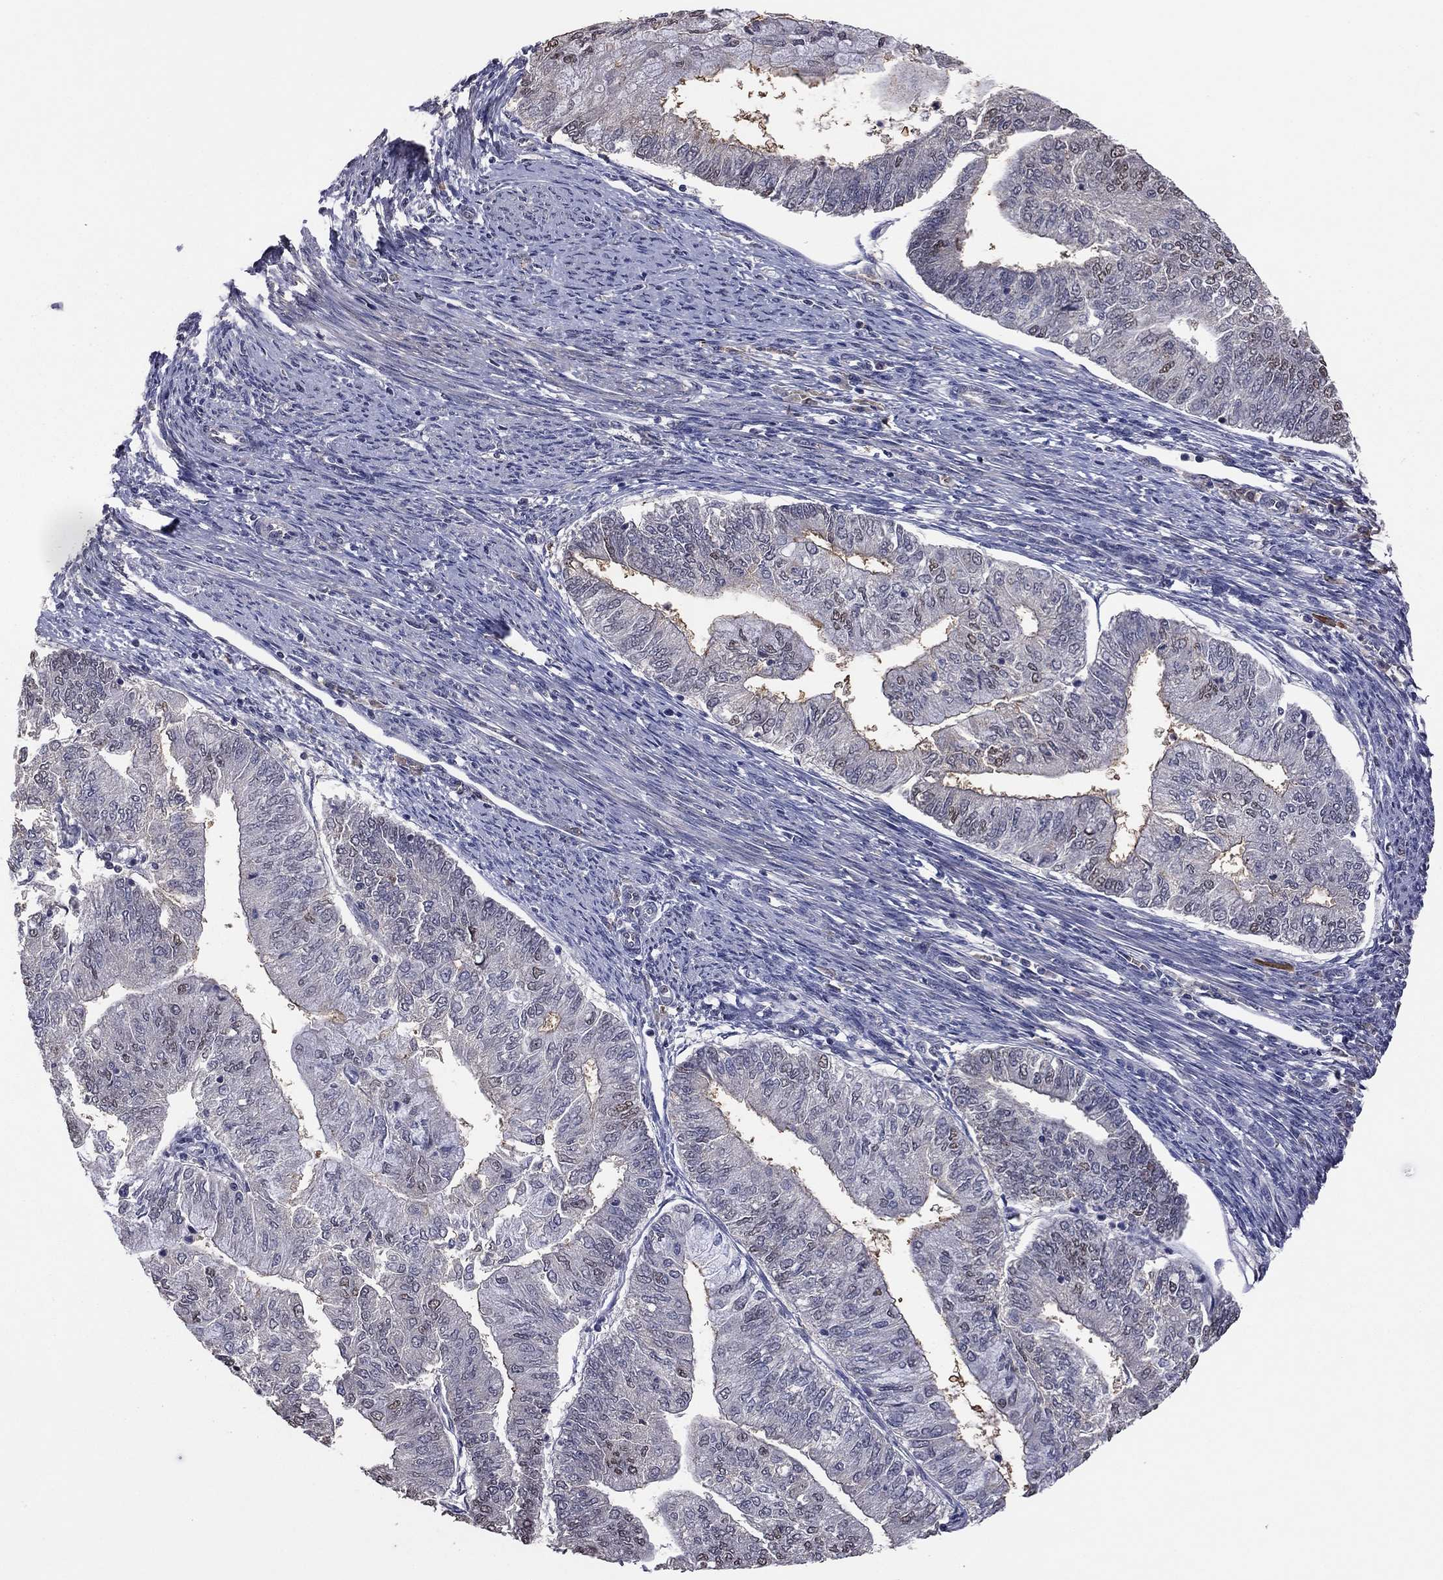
{"staining": {"intensity": "negative", "quantity": "none", "location": "none"}, "tissue": "endometrial cancer", "cell_type": "Tumor cells", "image_type": "cancer", "snomed": [{"axis": "morphology", "description": "Adenocarcinoma, NOS"}, {"axis": "topography", "description": "Endometrium"}], "caption": "Immunohistochemical staining of adenocarcinoma (endometrial) displays no significant positivity in tumor cells.", "gene": "TSNARE1", "patient": {"sex": "female", "age": 59}}